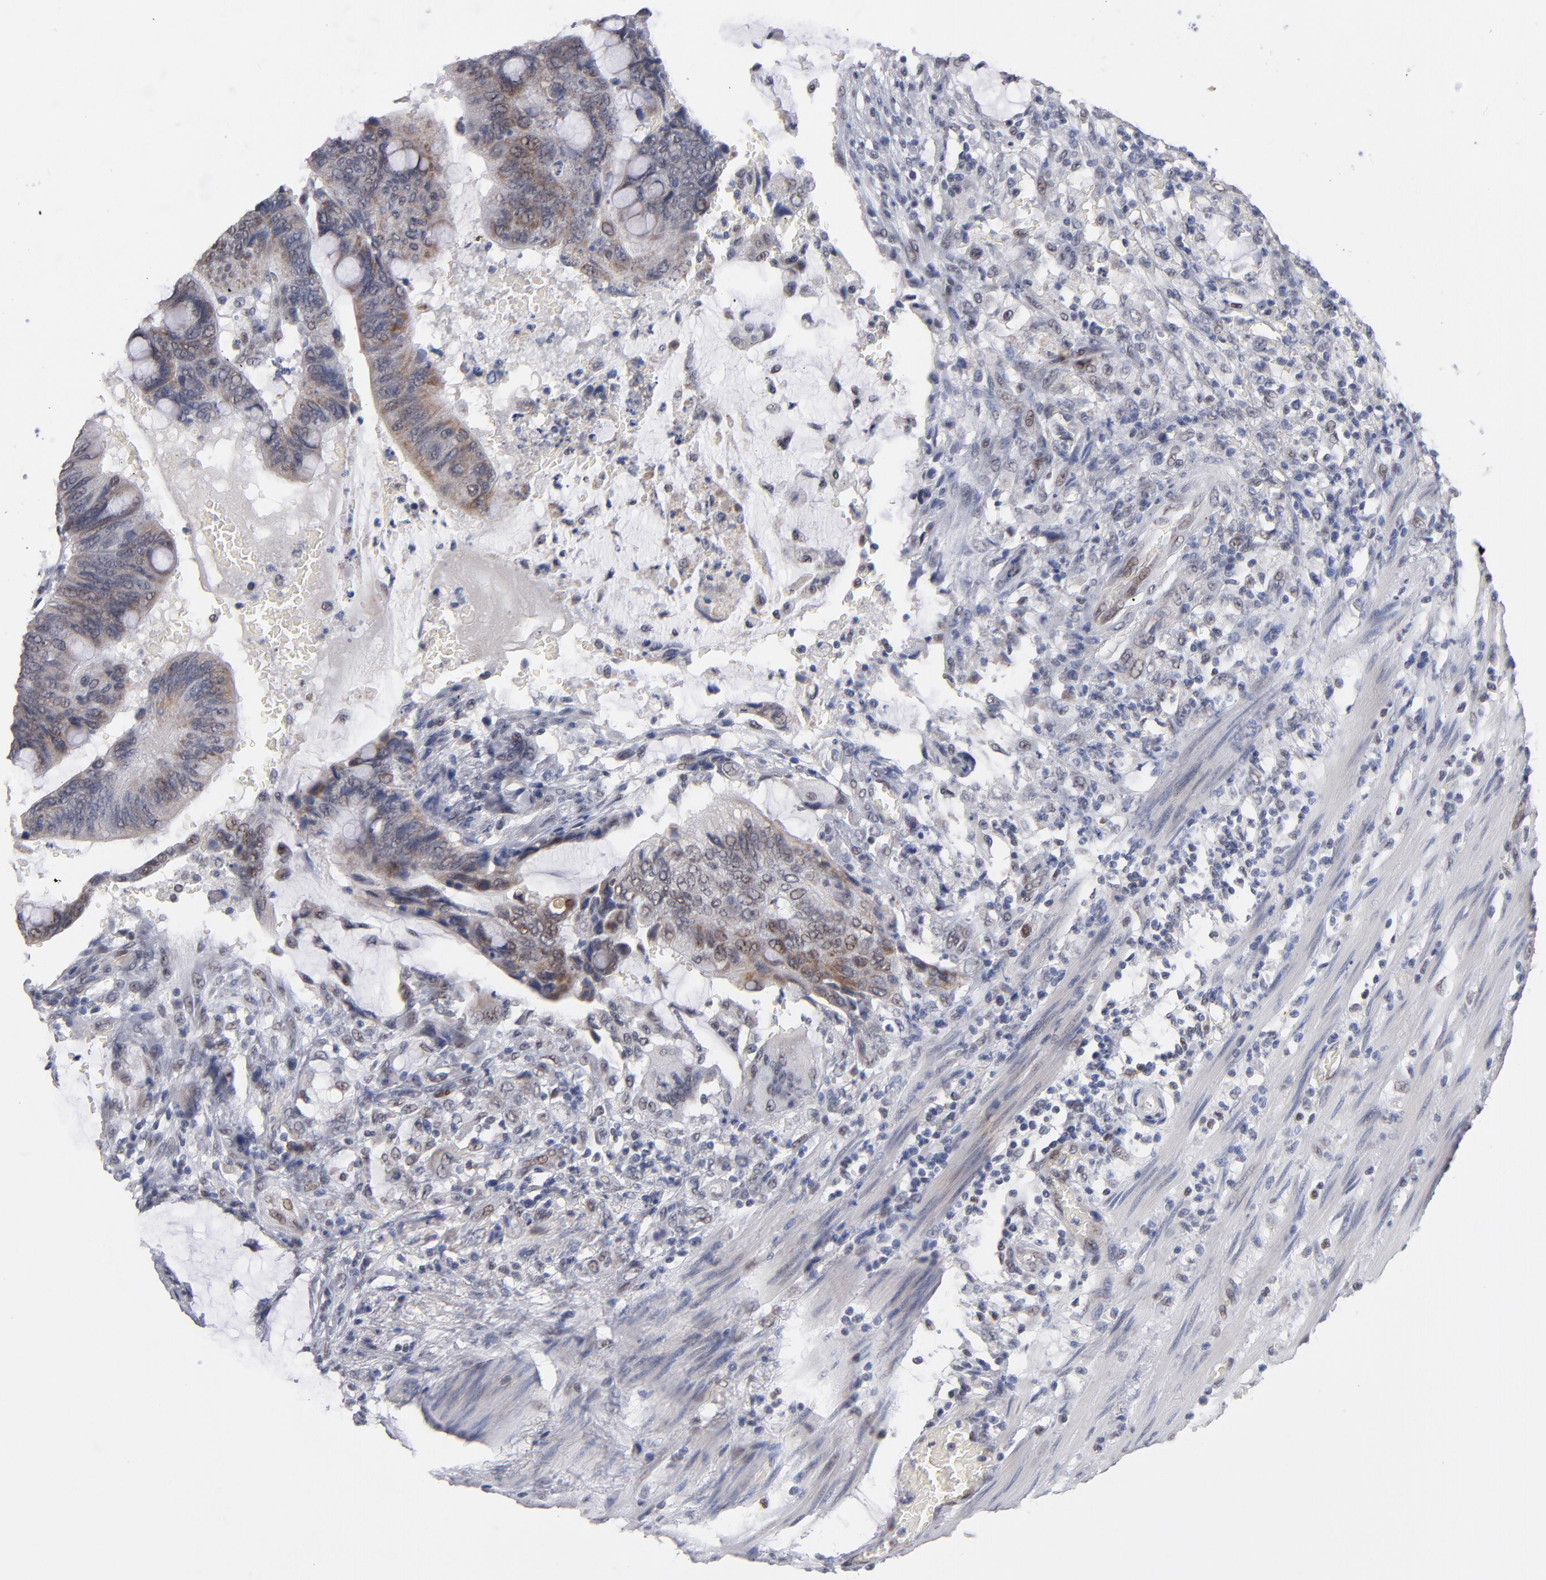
{"staining": {"intensity": "moderate", "quantity": "25%-75%", "location": "cytoplasmic/membranous,nuclear"}, "tissue": "colorectal cancer", "cell_type": "Tumor cells", "image_type": "cancer", "snomed": [{"axis": "morphology", "description": "Normal tissue, NOS"}, {"axis": "morphology", "description": "Adenocarcinoma, NOS"}, {"axis": "topography", "description": "Rectum"}], "caption": "Protein expression analysis of human colorectal adenocarcinoma reveals moderate cytoplasmic/membranous and nuclear staining in approximately 25%-75% of tumor cells. Immunohistochemistry (ihc) stains the protein in brown and the nuclei are stained blue.", "gene": "MN1", "patient": {"sex": "male", "age": 92}}